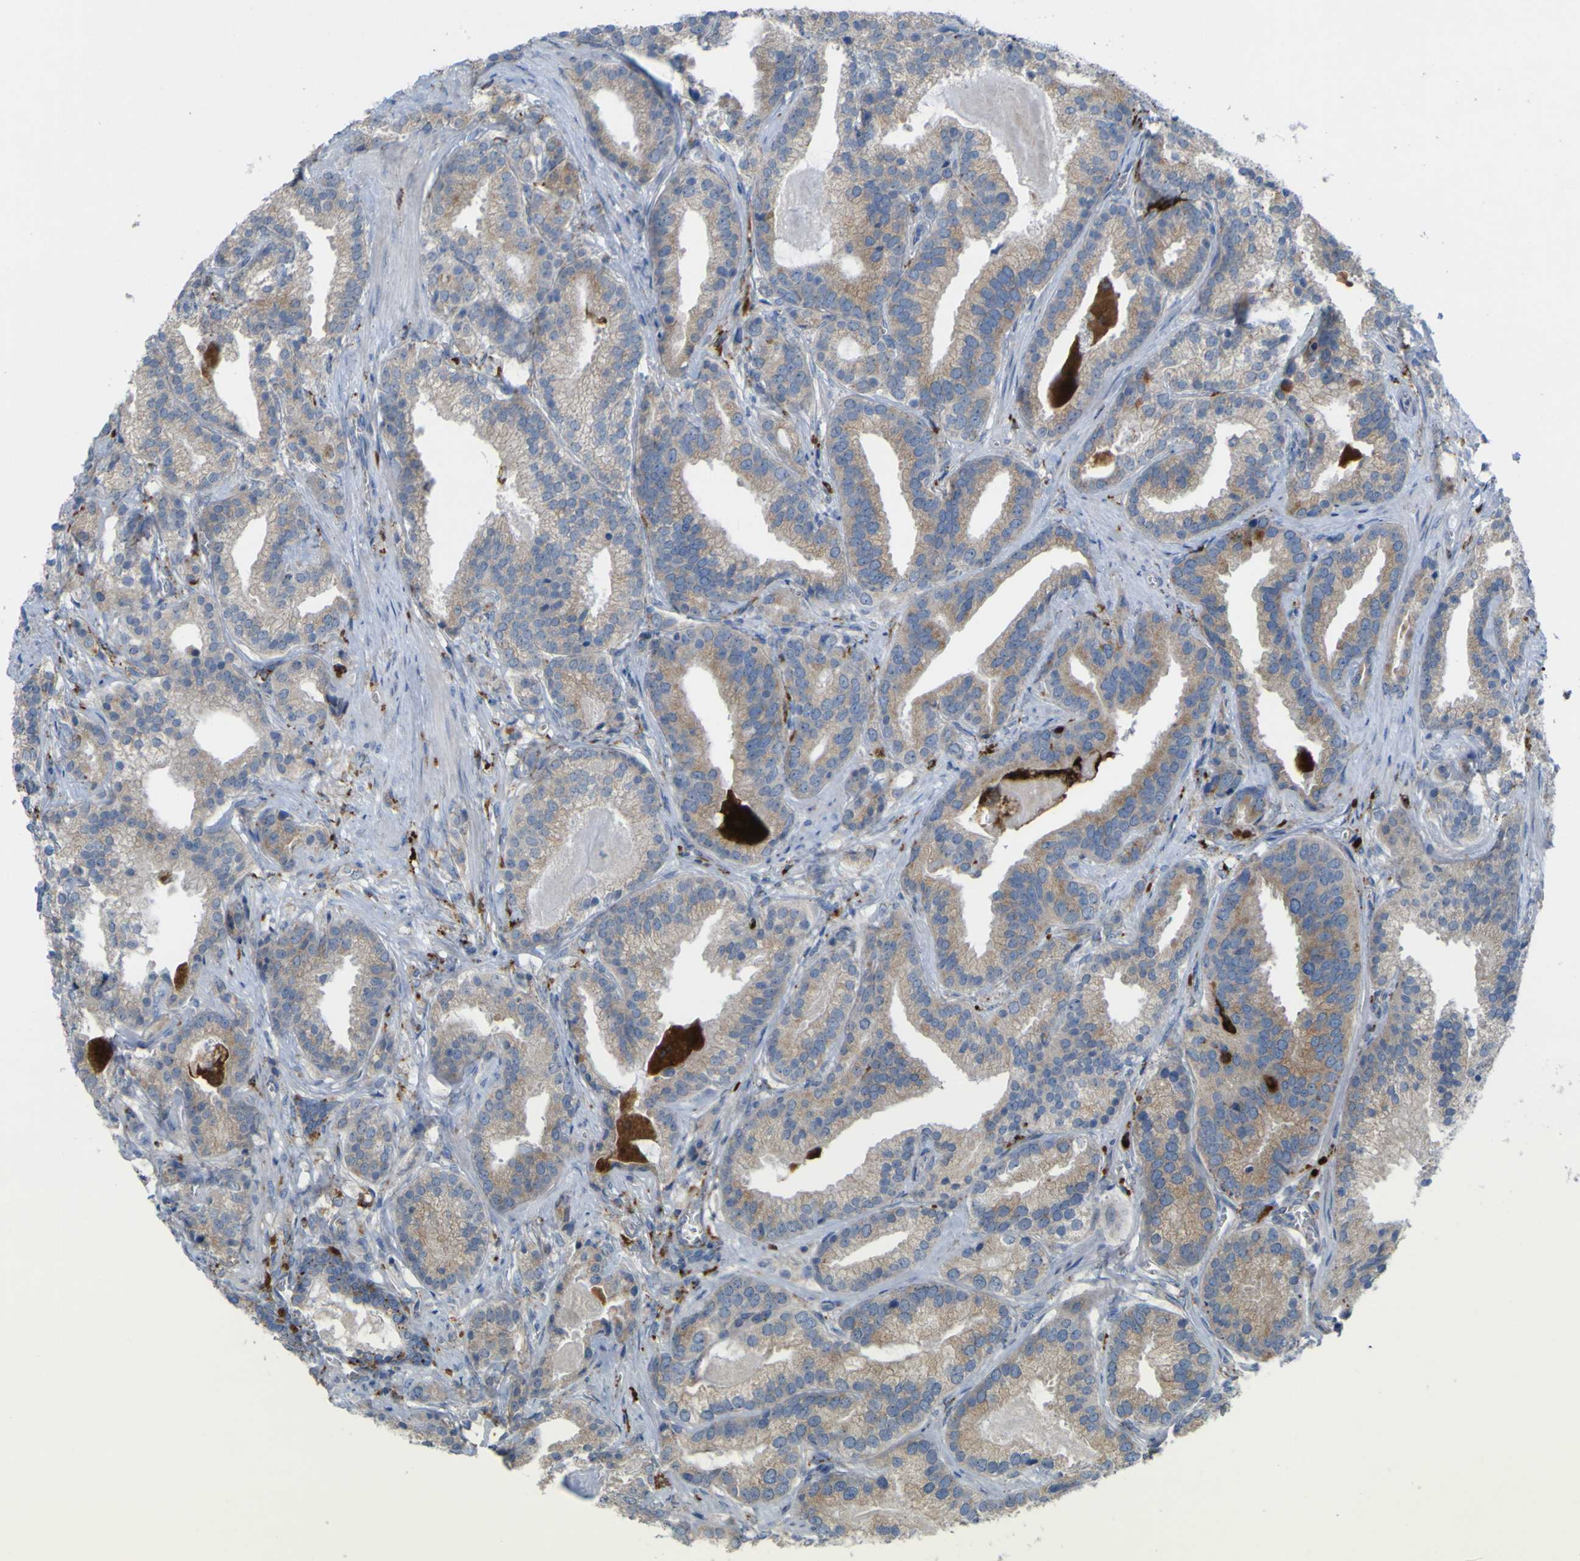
{"staining": {"intensity": "moderate", "quantity": "25%-75%", "location": "cytoplasmic/membranous"}, "tissue": "prostate cancer", "cell_type": "Tumor cells", "image_type": "cancer", "snomed": [{"axis": "morphology", "description": "Adenocarcinoma, Low grade"}, {"axis": "topography", "description": "Prostate"}], "caption": "IHC (DAB) staining of human prostate cancer (low-grade adenocarcinoma) displays moderate cytoplasmic/membranous protein staining in approximately 25%-75% of tumor cells.", "gene": "PLD3", "patient": {"sex": "male", "age": 59}}